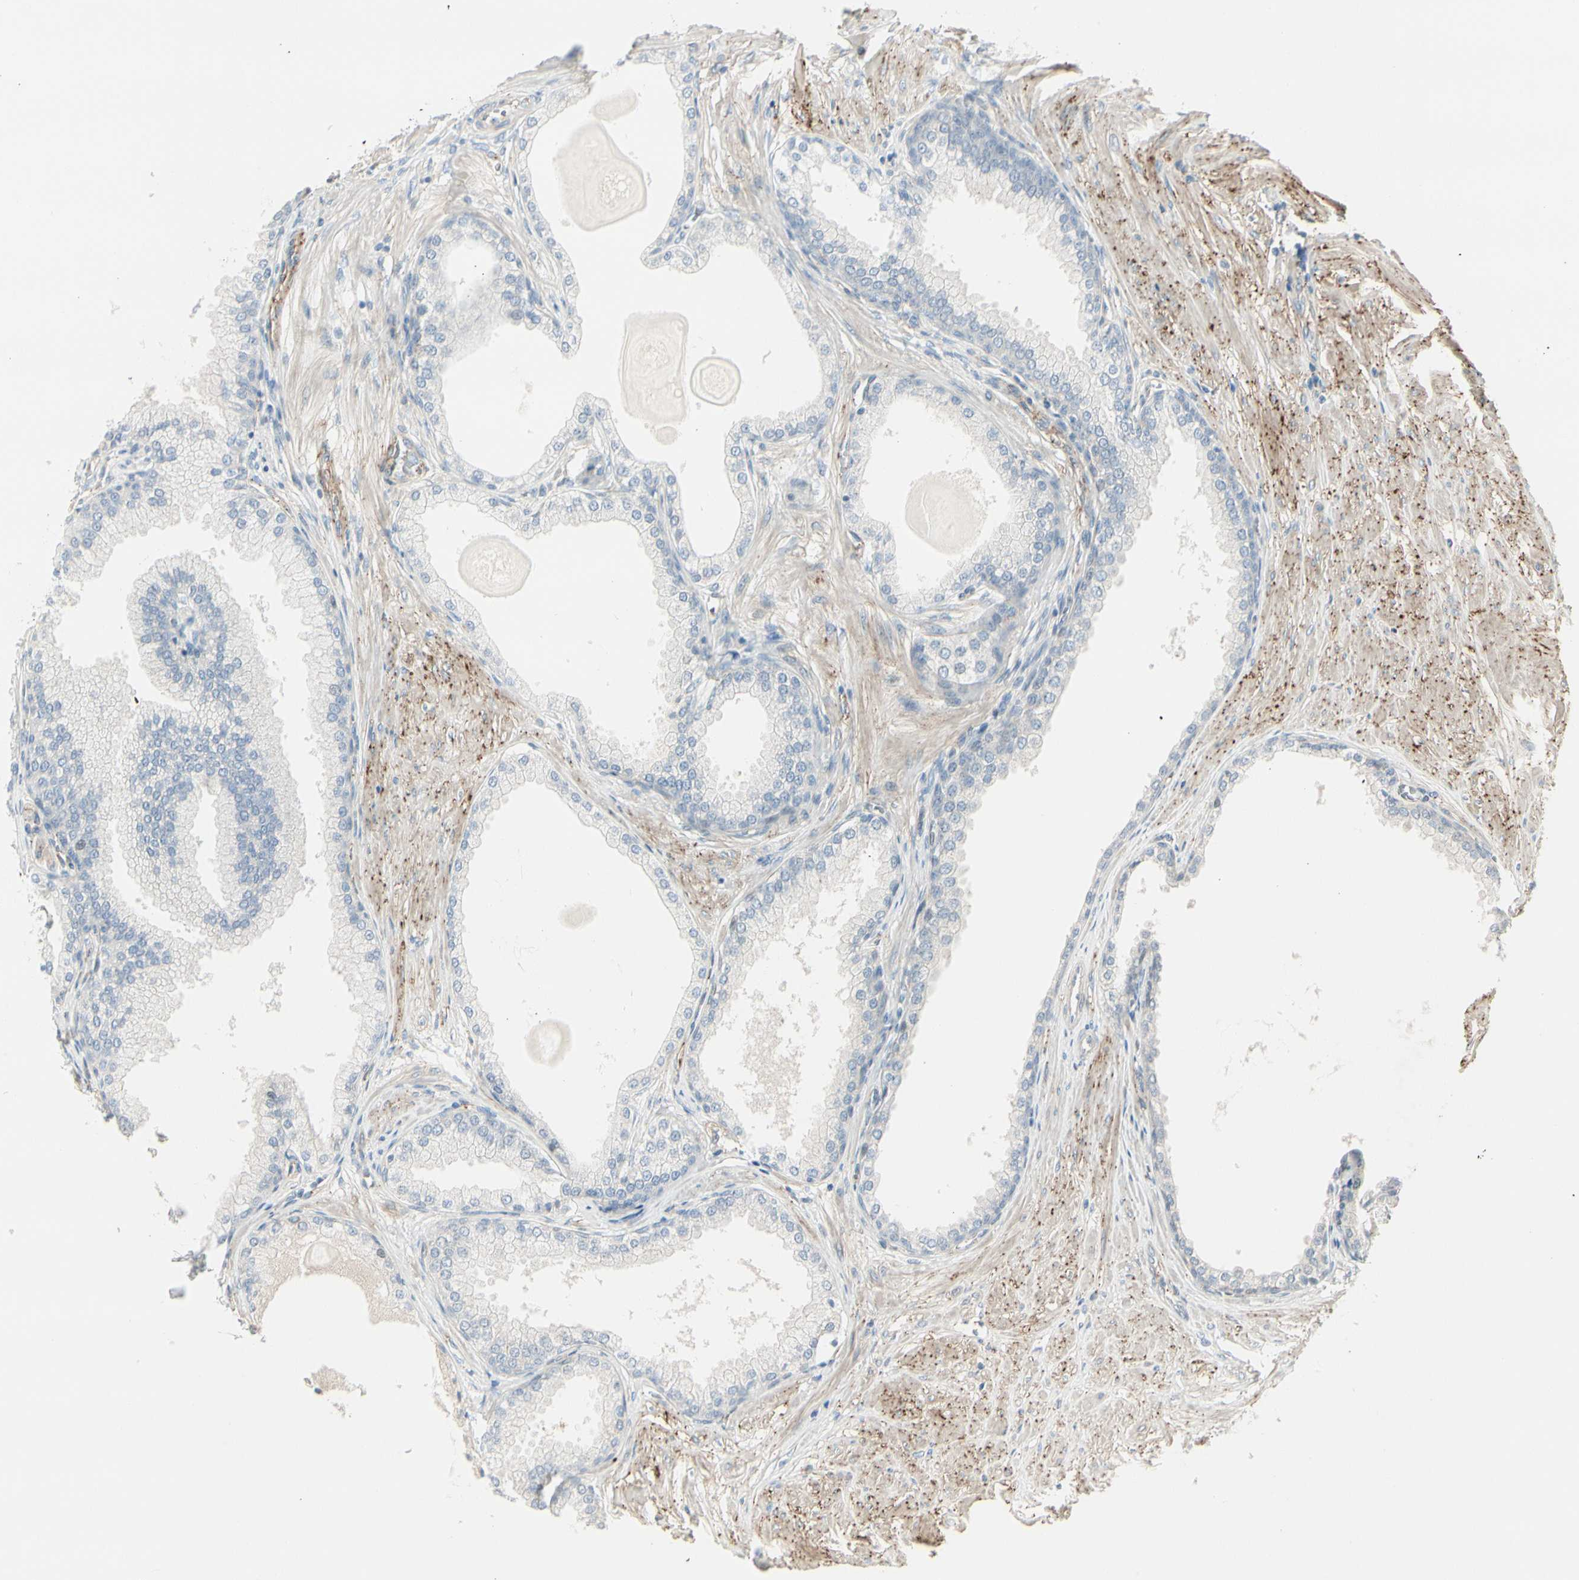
{"staining": {"intensity": "negative", "quantity": "none", "location": "none"}, "tissue": "prostate", "cell_type": "Glandular cells", "image_type": "normal", "snomed": [{"axis": "morphology", "description": "Normal tissue, NOS"}, {"axis": "topography", "description": "Prostate"}], "caption": "Immunohistochemistry (IHC) histopathology image of normal prostate: prostate stained with DAB (3,3'-diaminobenzidine) shows no significant protein expression in glandular cells.", "gene": "CACNA2D1", "patient": {"sex": "male", "age": 51}}